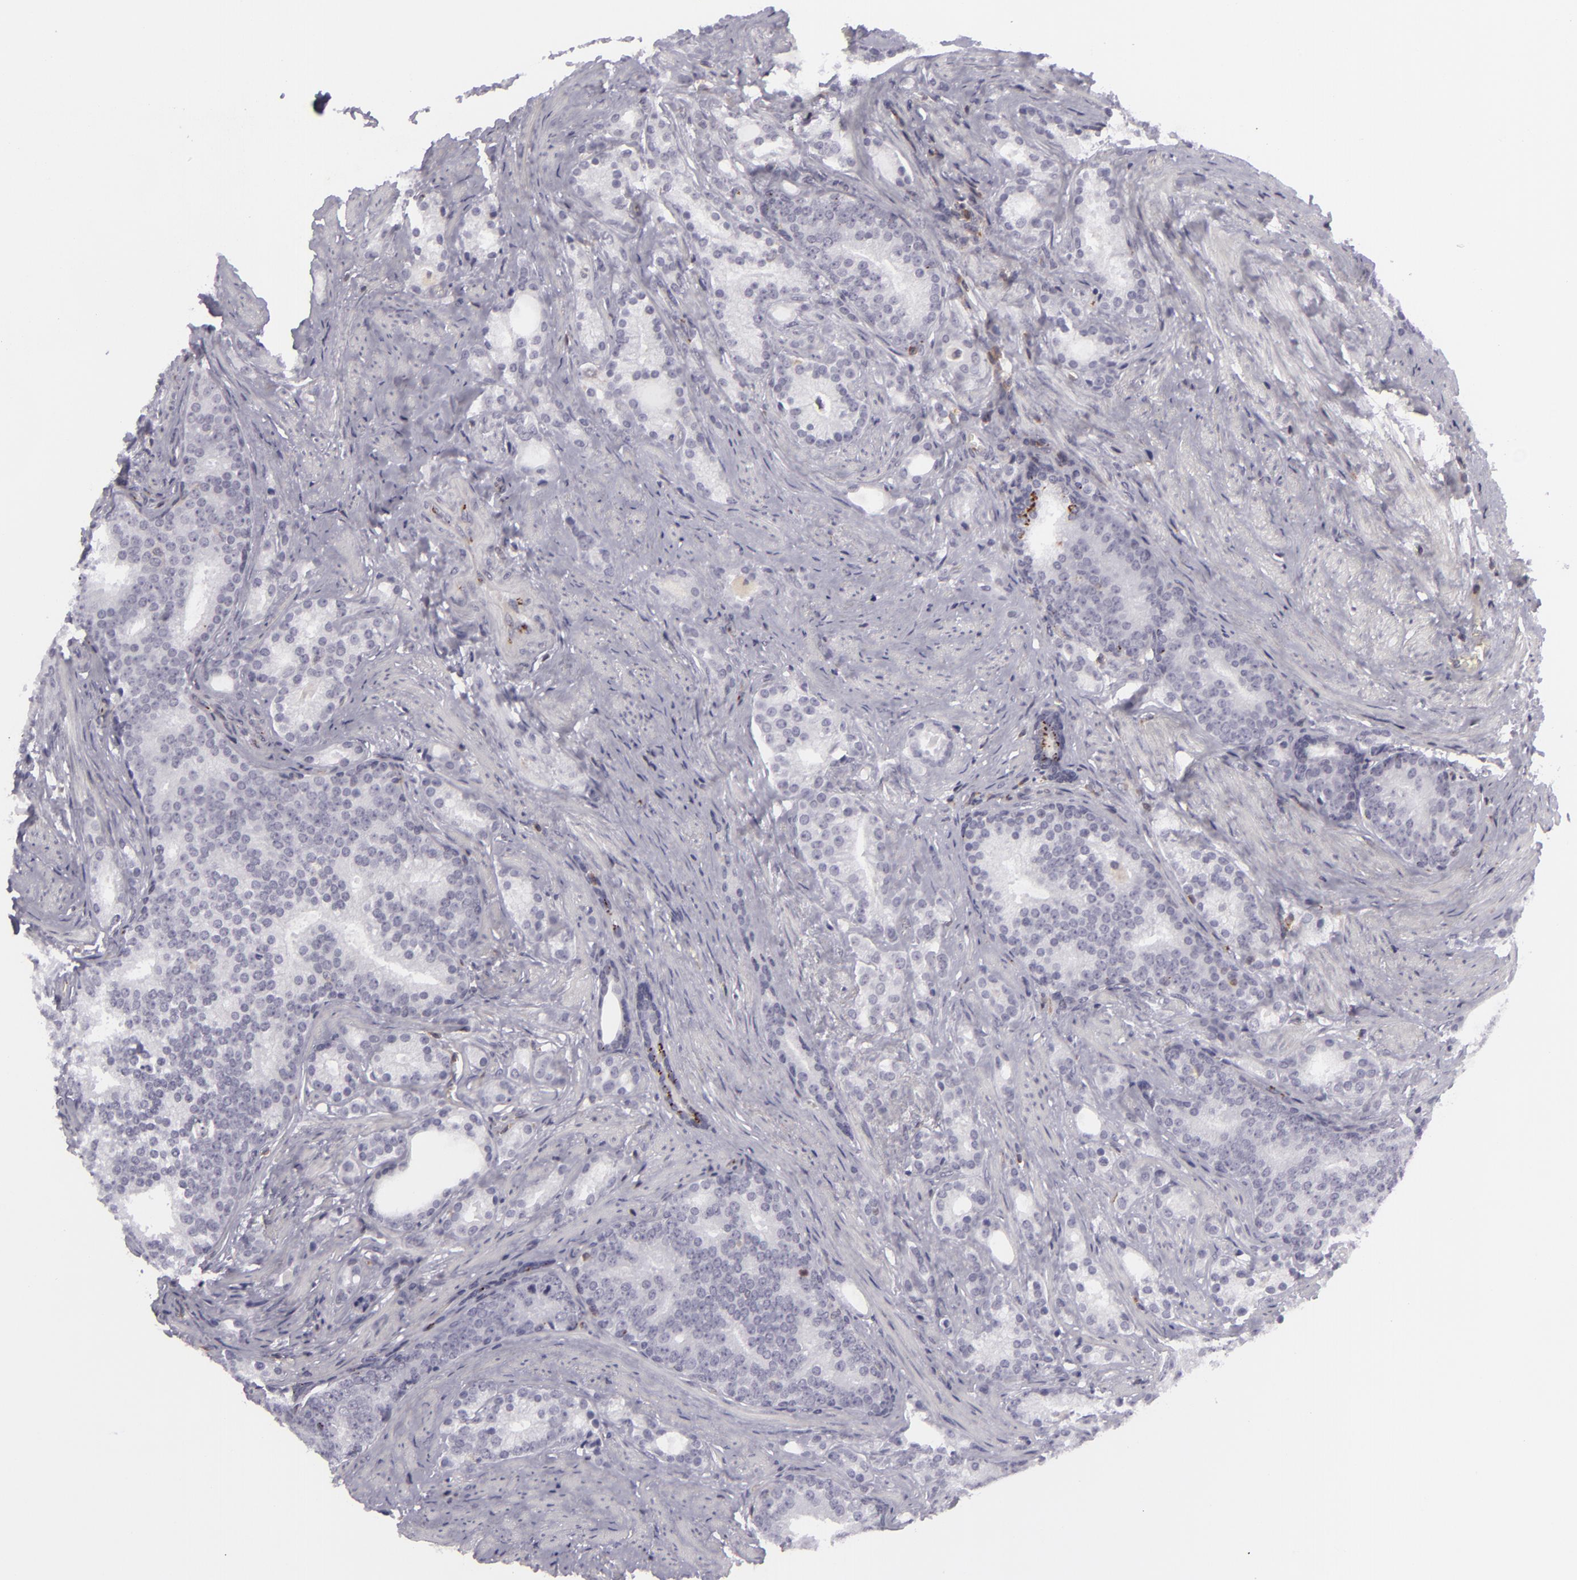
{"staining": {"intensity": "negative", "quantity": "none", "location": "none"}, "tissue": "prostate cancer", "cell_type": "Tumor cells", "image_type": "cancer", "snomed": [{"axis": "morphology", "description": "Adenocarcinoma, Low grade"}, {"axis": "topography", "description": "Prostate"}], "caption": "This is an IHC photomicrograph of human prostate cancer. There is no expression in tumor cells.", "gene": "KCNAB2", "patient": {"sex": "male", "age": 71}}